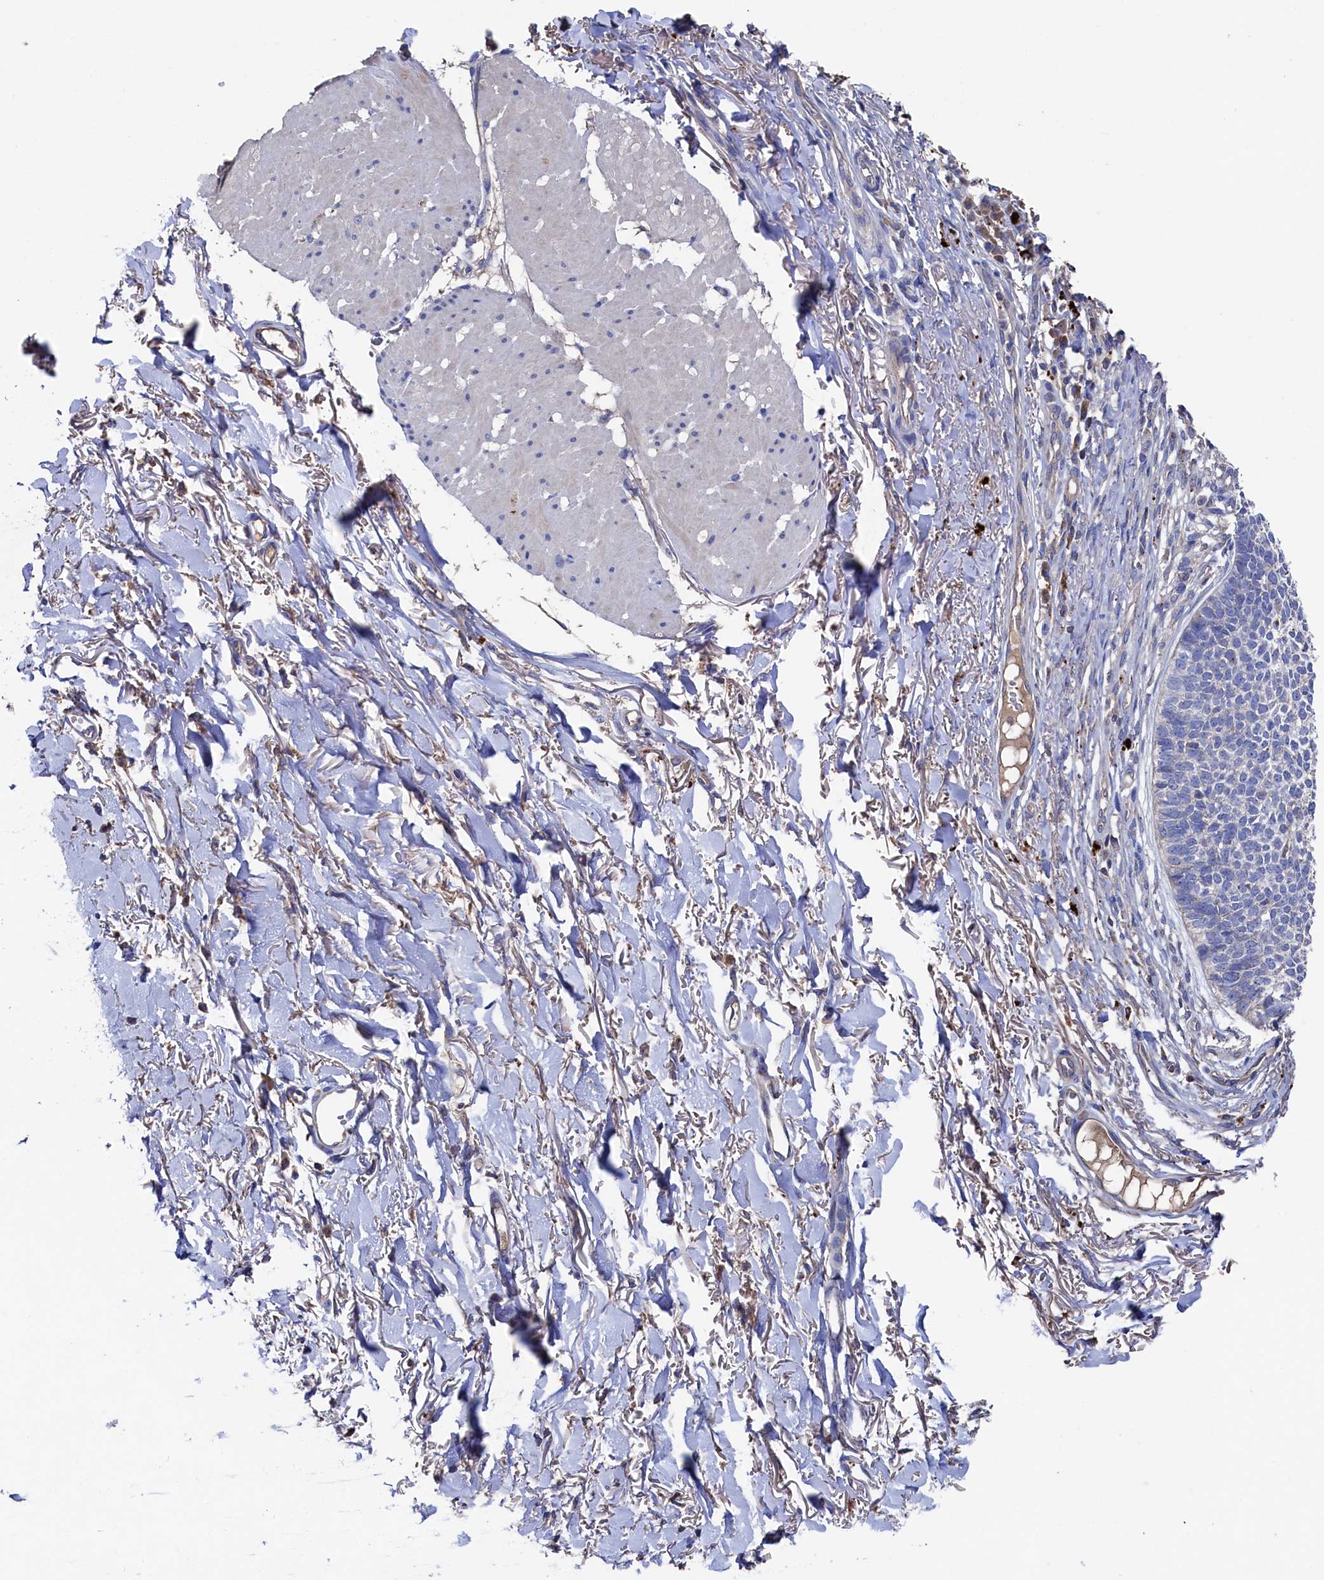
{"staining": {"intensity": "negative", "quantity": "none", "location": "none"}, "tissue": "skin cancer", "cell_type": "Tumor cells", "image_type": "cancer", "snomed": [{"axis": "morphology", "description": "Basal cell carcinoma"}, {"axis": "topography", "description": "Skin"}], "caption": "The IHC histopathology image has no significant staining in tumor cells of skin basal cell carcinoma tissue.", "gene": "TK2", "patient": {"sex": "female", "age": 84}}